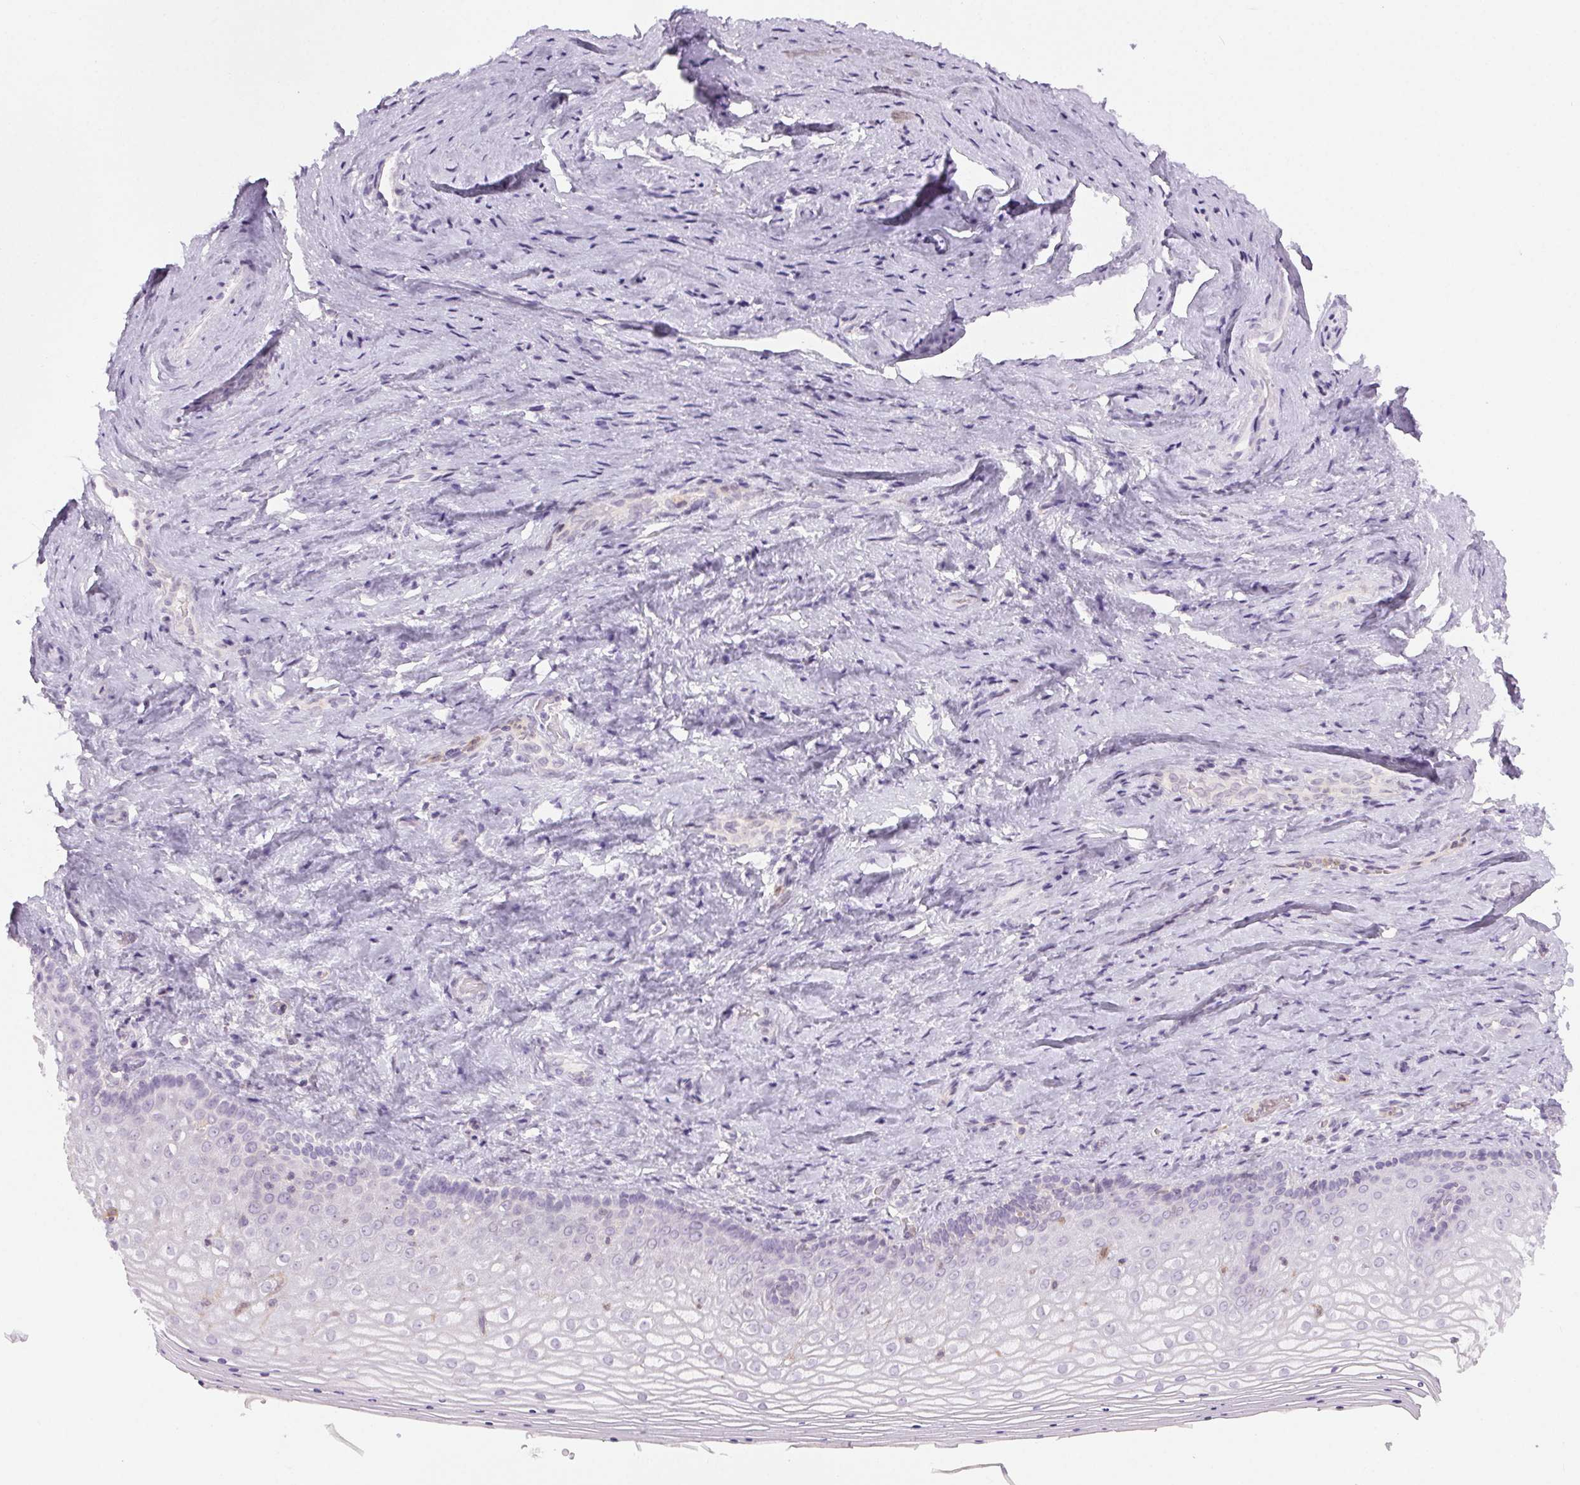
{"staining": {"intensity": "negative", "quantity": "none", "location": "none"}, "tissue": "vagina", "cell_type": "Squamous epithelial cells", "image_type": "normal", "snomed": [{"axis": "morphology", "description": "Normal tissue, NOS"}, {"axis": "topography", "description": "Vagina"}], "caption": "Squamous epithelial cells show no significant staining in normal vagina. The staining is performed using DAB (3,3'-diaminobenzidine) brown chromogen with nuclei counter-stained in using hematoxylin.", "gene": "SLC6A19", "patient": {"sex": "female", "age": 42}}